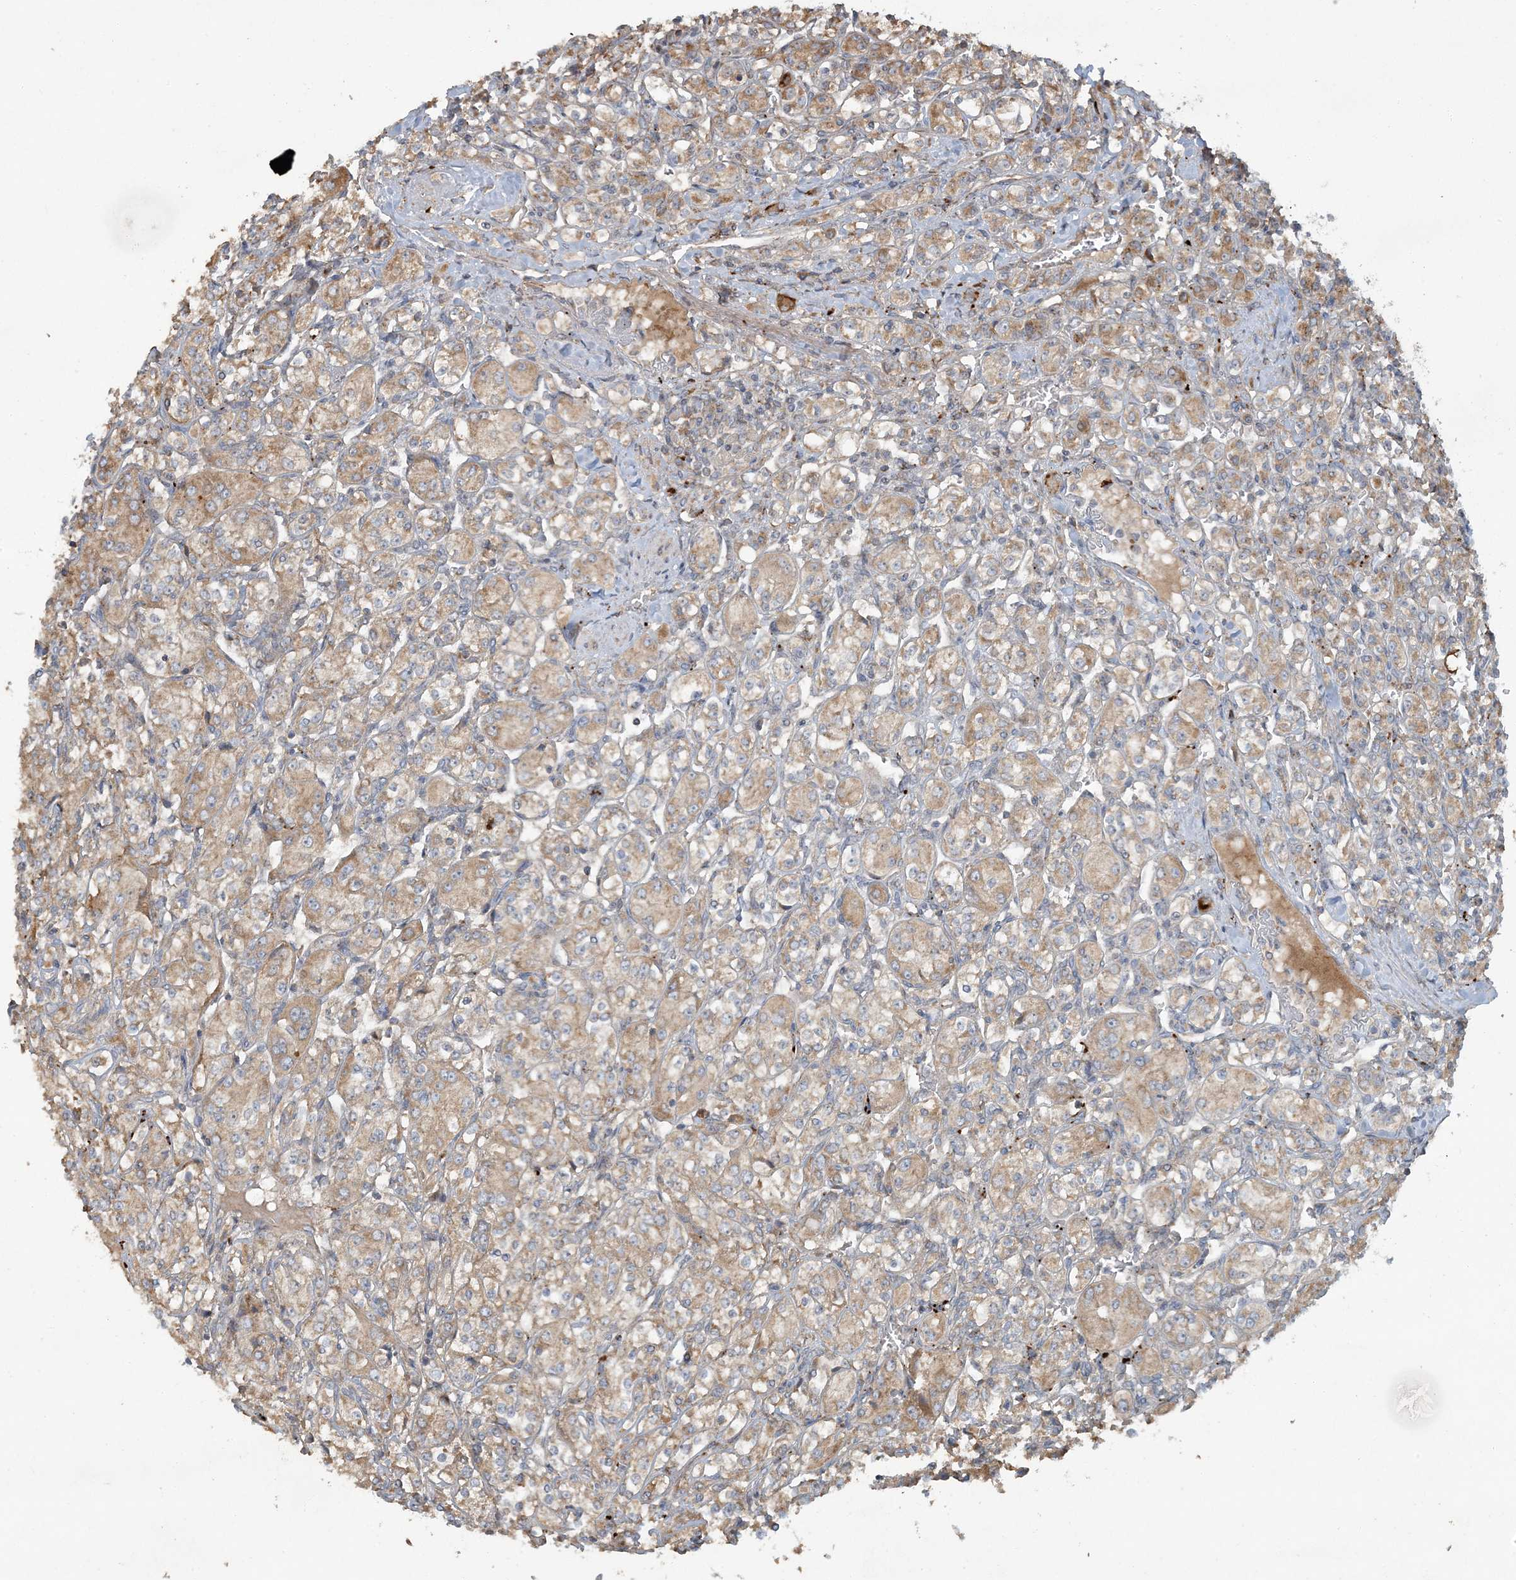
{"staining": {"intensity": "moderate", "quantity": ">75%", "location": "cytoplasmic/membranous"}, "tissue": "renal cancer", "cell_type": "Tumor cells", "image_type": "cancer", "snomed": [{"axis": "morphology", "description": "Adenocarcinoma, NOS"}, {"axis": "topography", "description": "Kidney"}], "caption": "Tumor cells exhibit medium levels of moderate cytoplasmic/membranous staining in about >75% of cells in human renal cancer (adenocarcinoma).", "gene": "LTN1", "patient": {"sex": "male", "age": 77}}